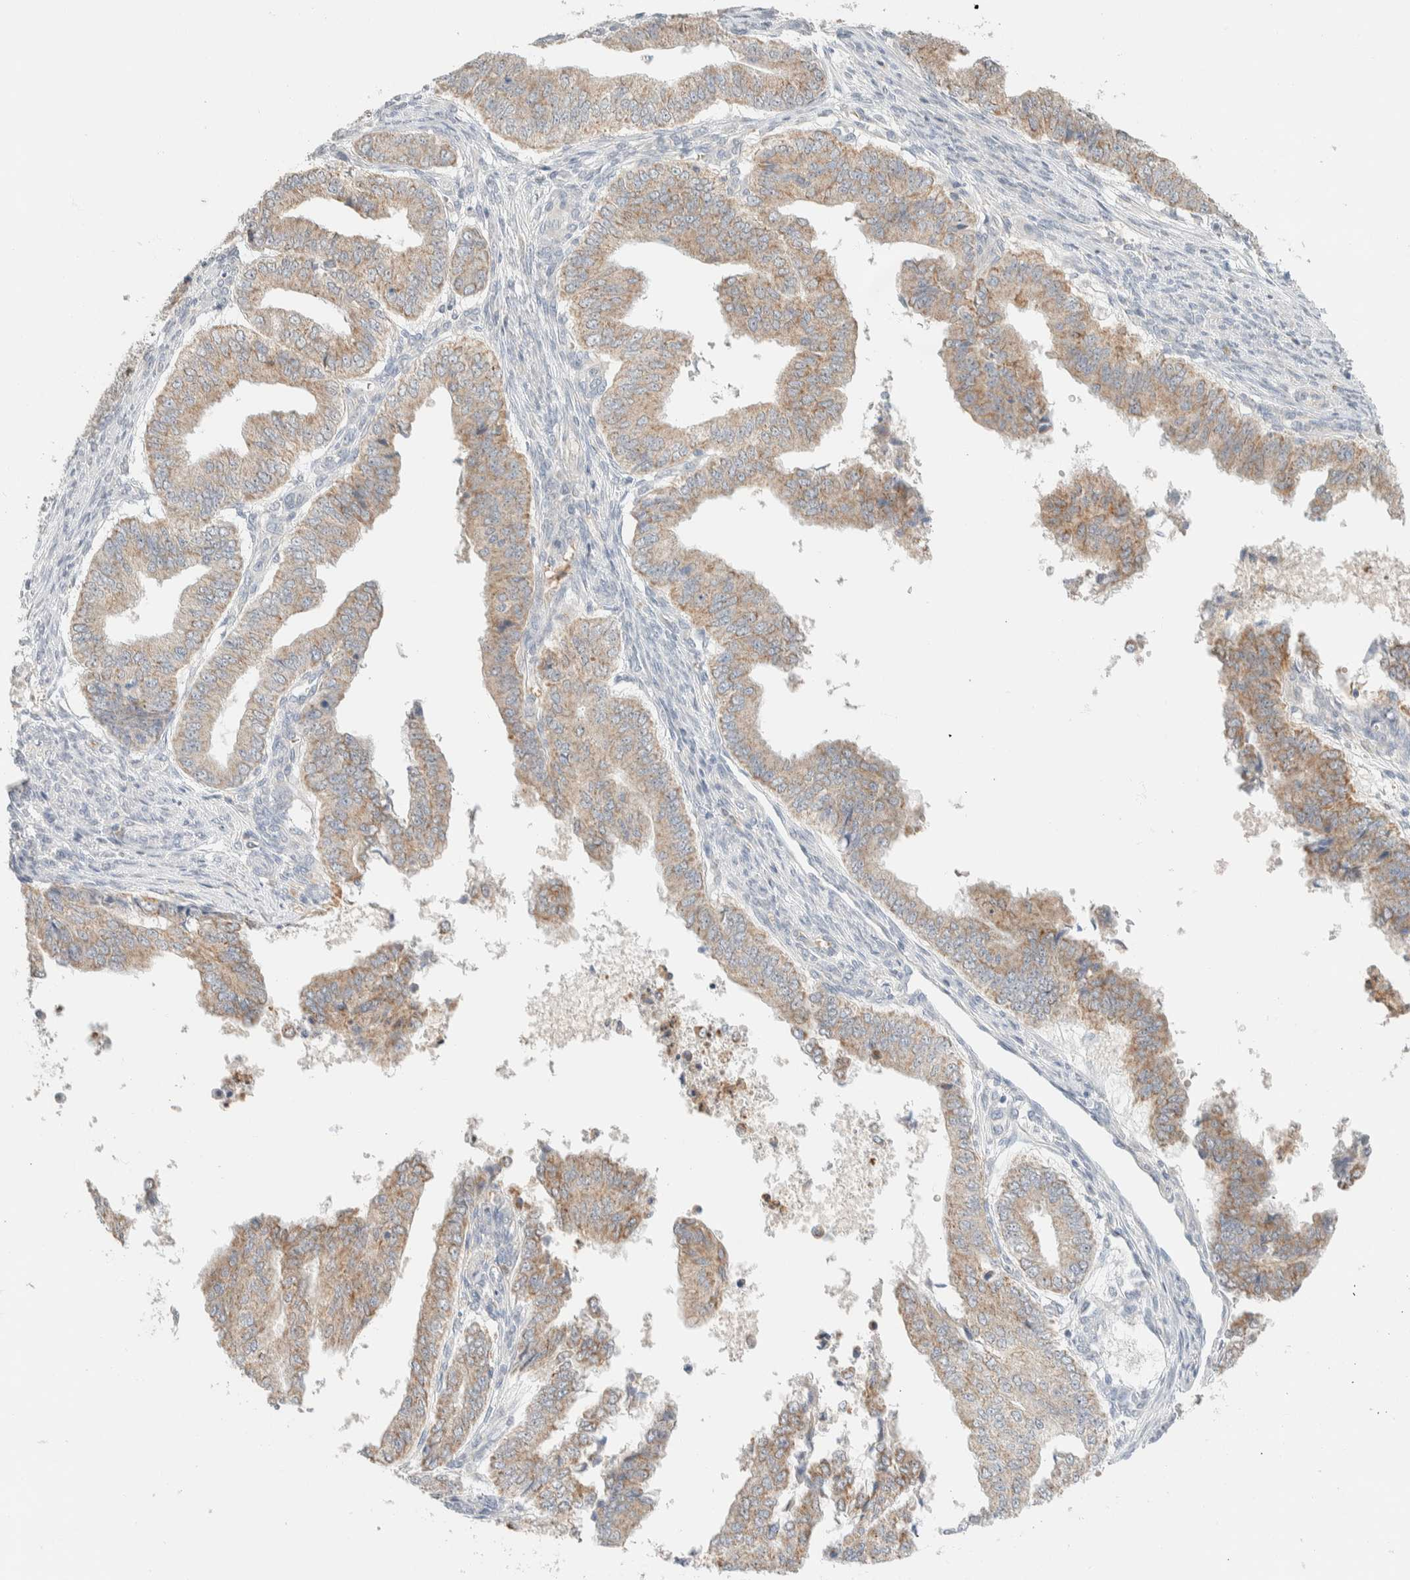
{"staining": {"intensity": "weak", "quantity": ">75%", "location": "cytoplasmic/membranous"}, "tissue": "endometrial cancer", "cell_type": "Tumor cells", "image_type": "cancer", "snomed": [{"axis": "morphology", "description": "Polyp, NOS"}, {"axis": "morphology", "description": "Adenocarcinoma, NOS"}, {"axis": "morphology", "description": "Adenoma, NOS"}, {"axis": "topography", "description": "Endometrium"}], "caption": "A micrograph of endometrial cancer (adenocarcinoma) stained for a protein displays weak cytoplasmic/membranous brown staining in tumor cells.", "gene": "HDHD3", "patient": {"sex": "female", "age": 79}}